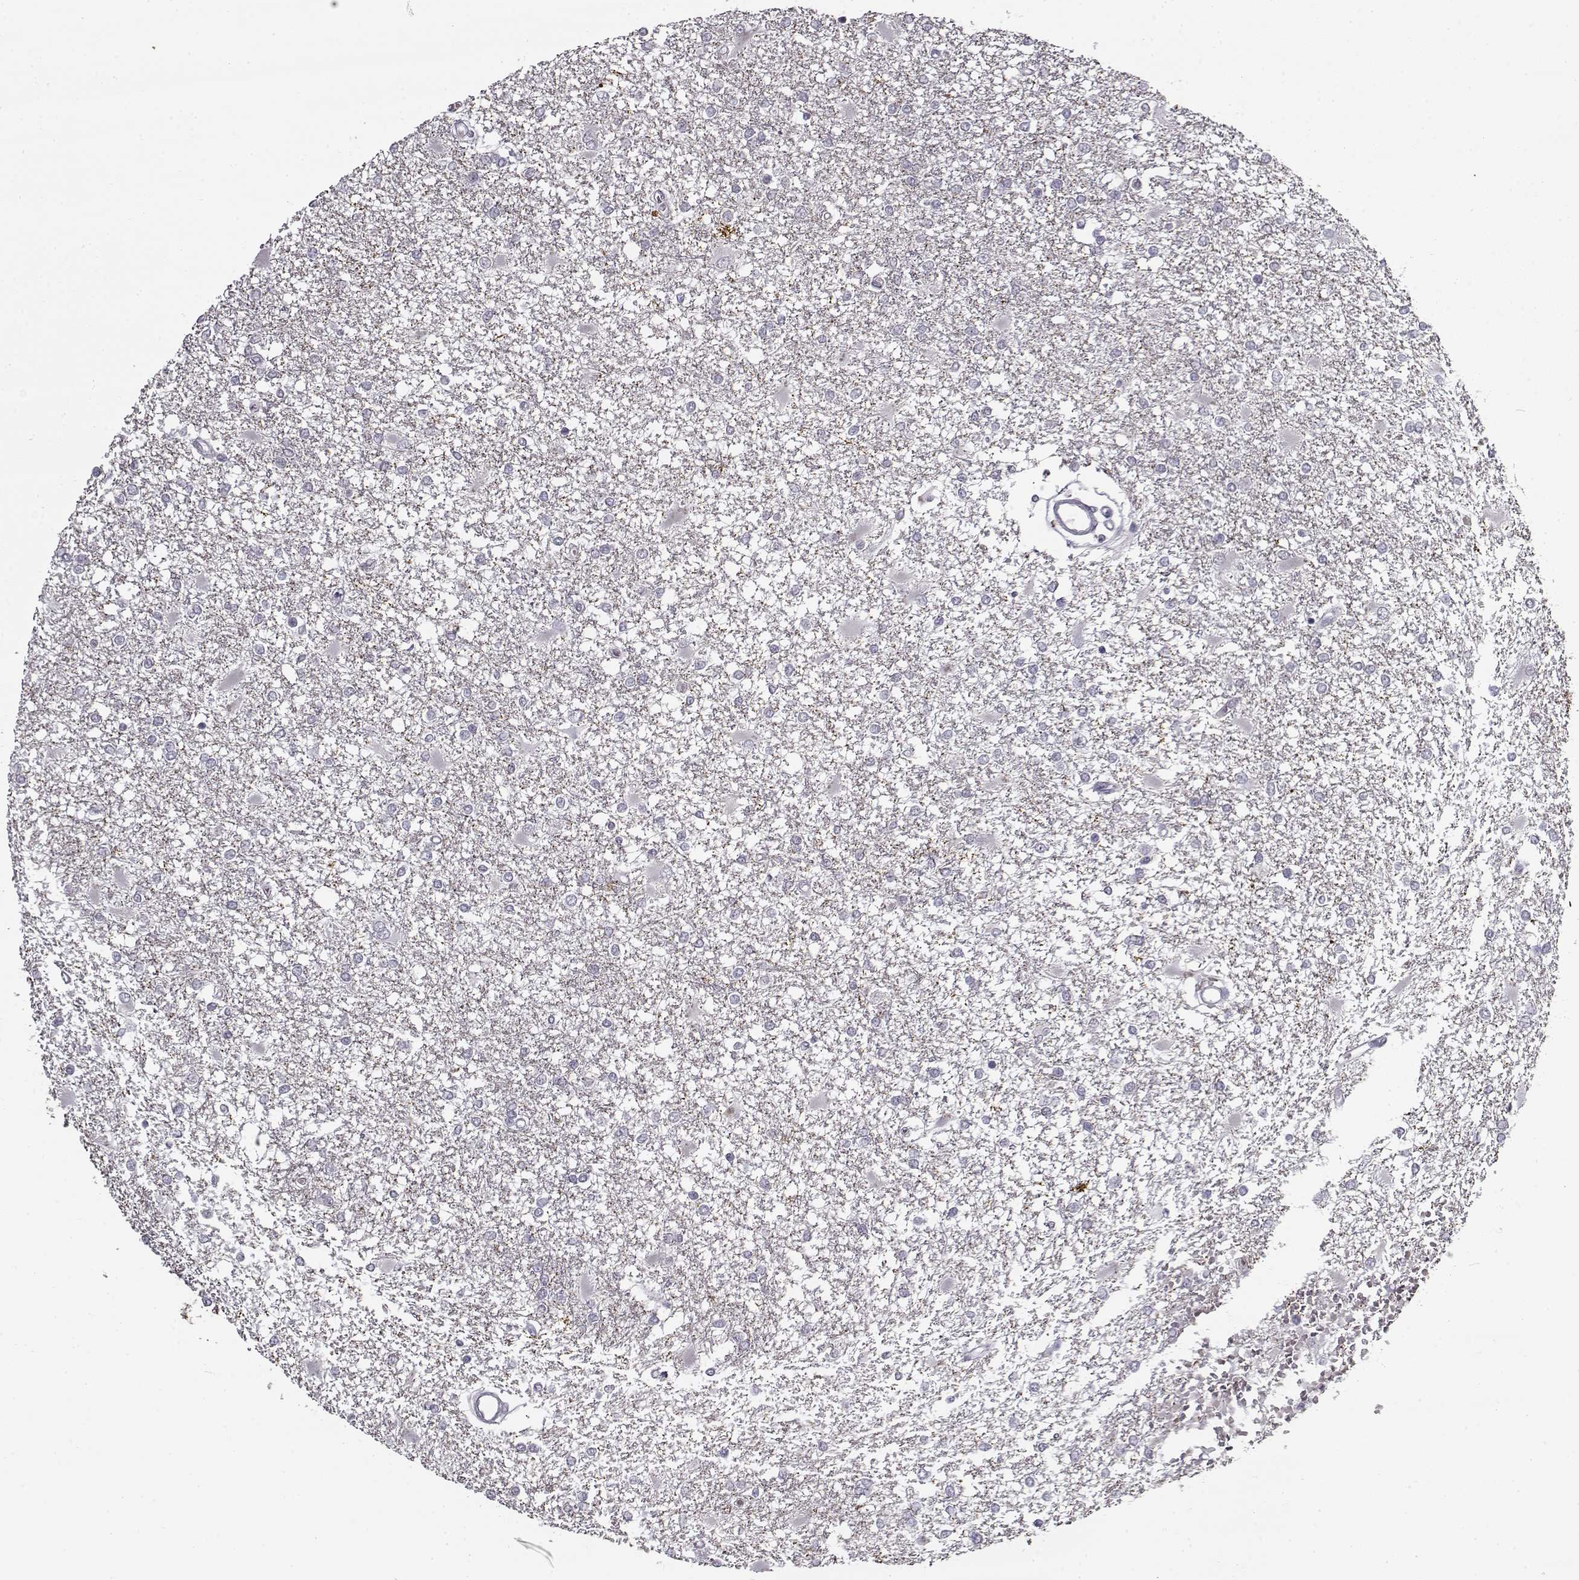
{"staining": {"intensity": "negative", "quantity": "none", "location": "none"}, "tissue": "glioma", "cell_type": "Tumor cells", "image_type": "cancer", "snomed": [{"axis": "morphology", "description": "Glioma, malignant, High grade"}, {"axis": "topography", "description": "Cerebral cortex"}], "caption": "Immunohistochemical staining of human glioma displays no significant expression in tumor cells.", "gene": "SNCA", "patient": {"sex": "male", "age": 79}}